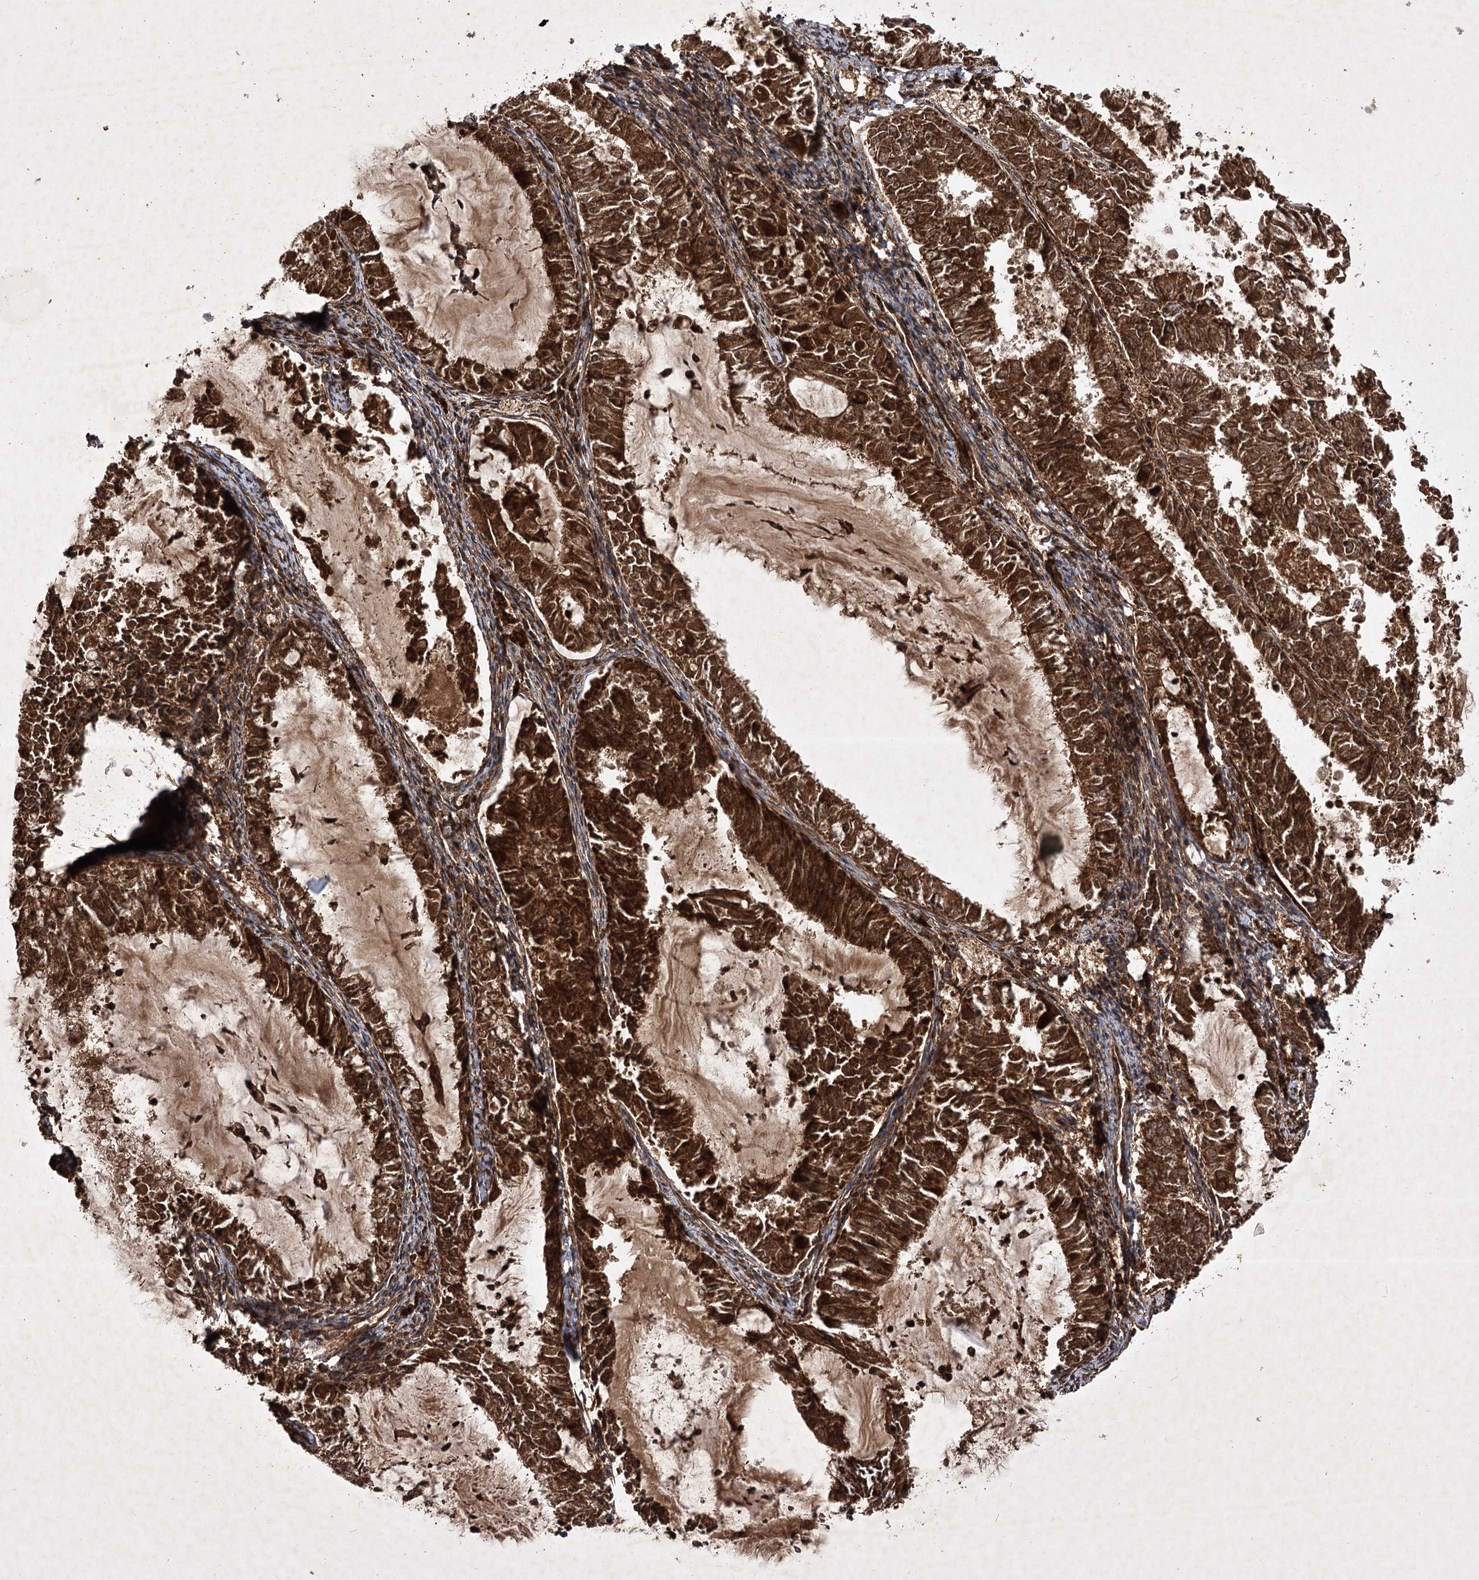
{"staining": {"intensity": "strong", "quantity": ">75%", "location": "cytoplasmic/membranous"}, "tissue": "endometrial cancer", "cell_type": "Tumor cells", "image_type": "cancer", "snomed": [{"axis": "morphology", "description": "Adenocarcinoma, NOS"}, {"axis": "topography", "description": "Endometrium"}], "caption": "Strong cytoplasmic/membranous staining for a protein is appreciated in about >75% of tumor cells of endometrial cancer using immunohistochemistry (IHC).", "gene": "DNAJC13", "patient": {"sex": "female", "age": 57}}